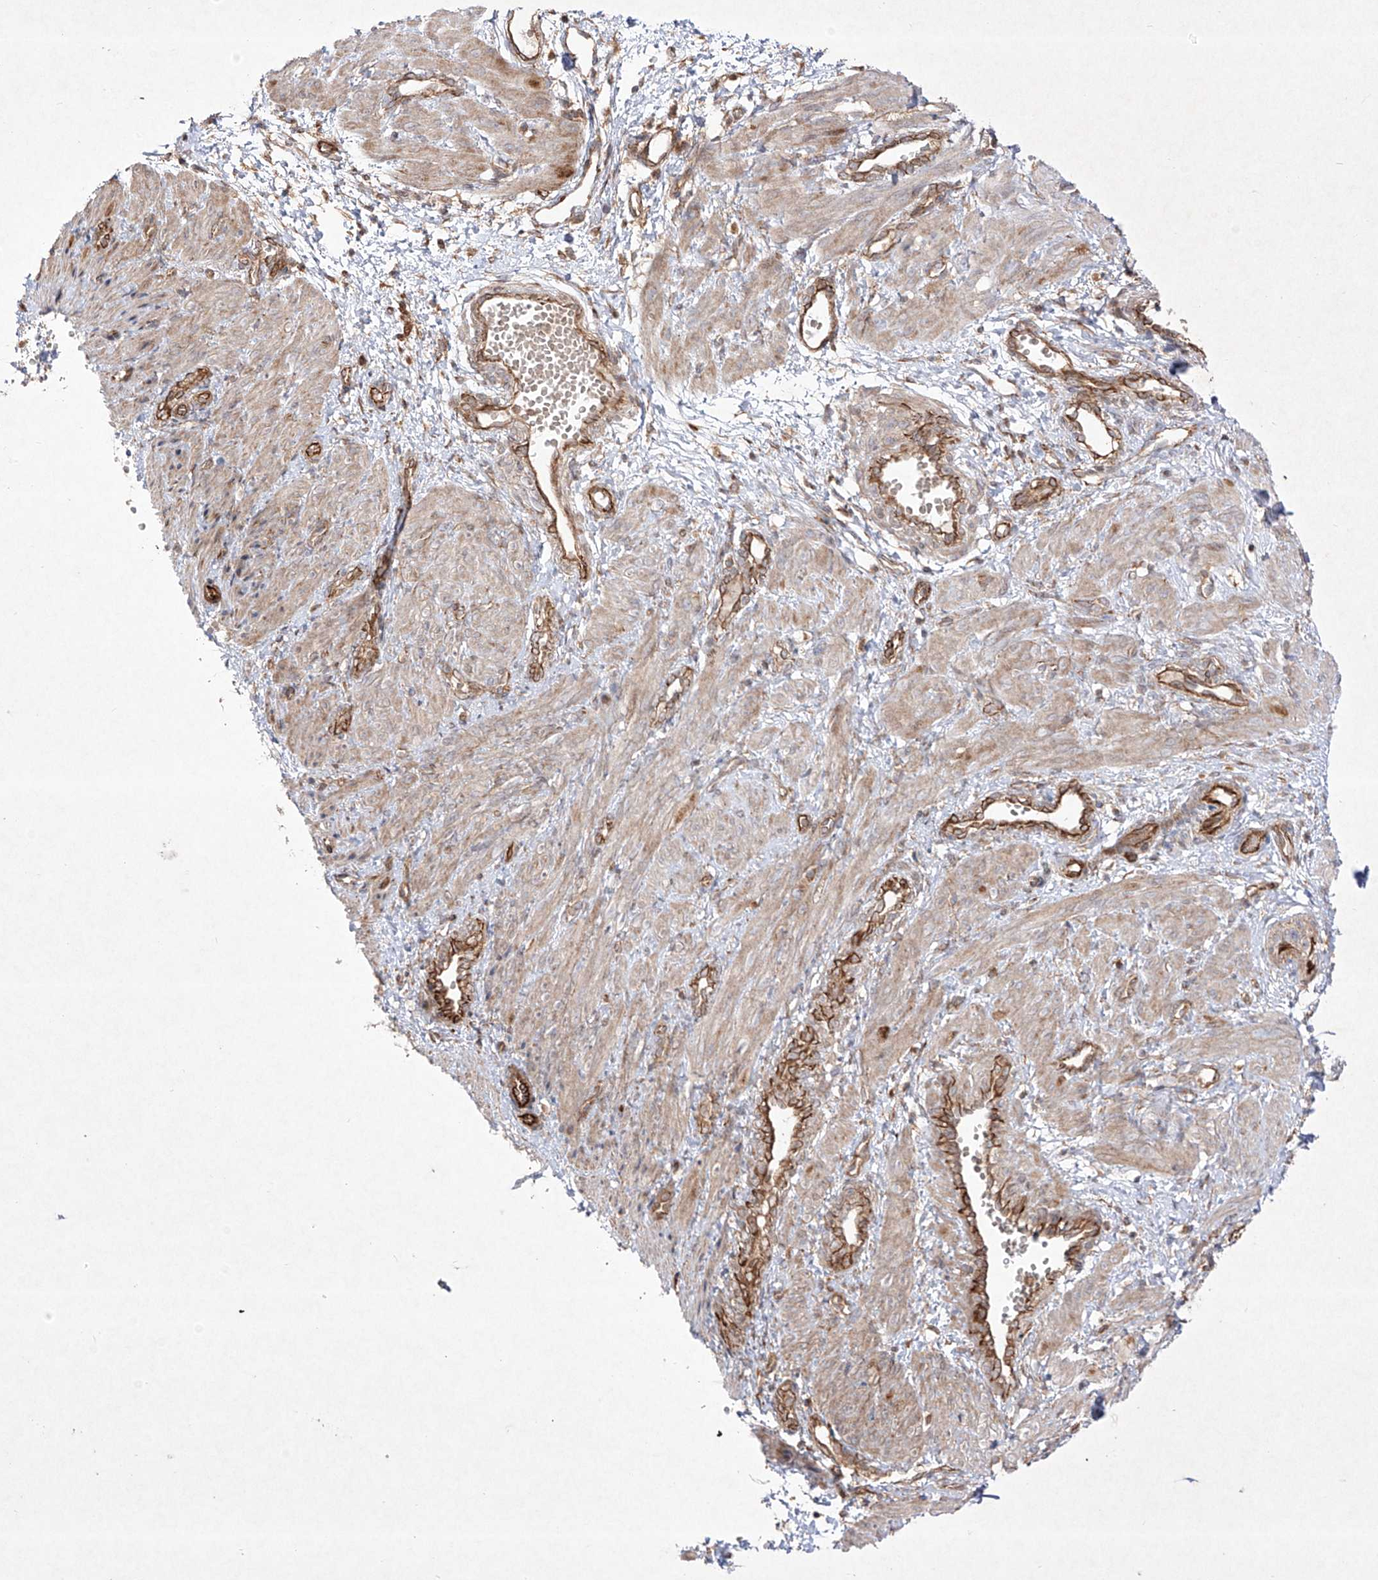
{"staining": {"intensity": "moderate", "quantity": "25%-75%", "location": "cytoplasmic/membranous"}, "tissue": "smooth muscle", "cell_type": "Smooth muscle cells", "image_type": "normal", "snomed": [{"axis": "morphology", "description": "Normal tissue, NOS"}, {"axis": "topography", "description": "Endometrium"}], "caption": "A medium amount of moderate cytoplasmic/membranous positivity is appreciated in about 25%-75% of smooth muscle cells in benign smooth muscle.", "gene": "YKT6", "patient": {"sex": "female", "age": 33}}